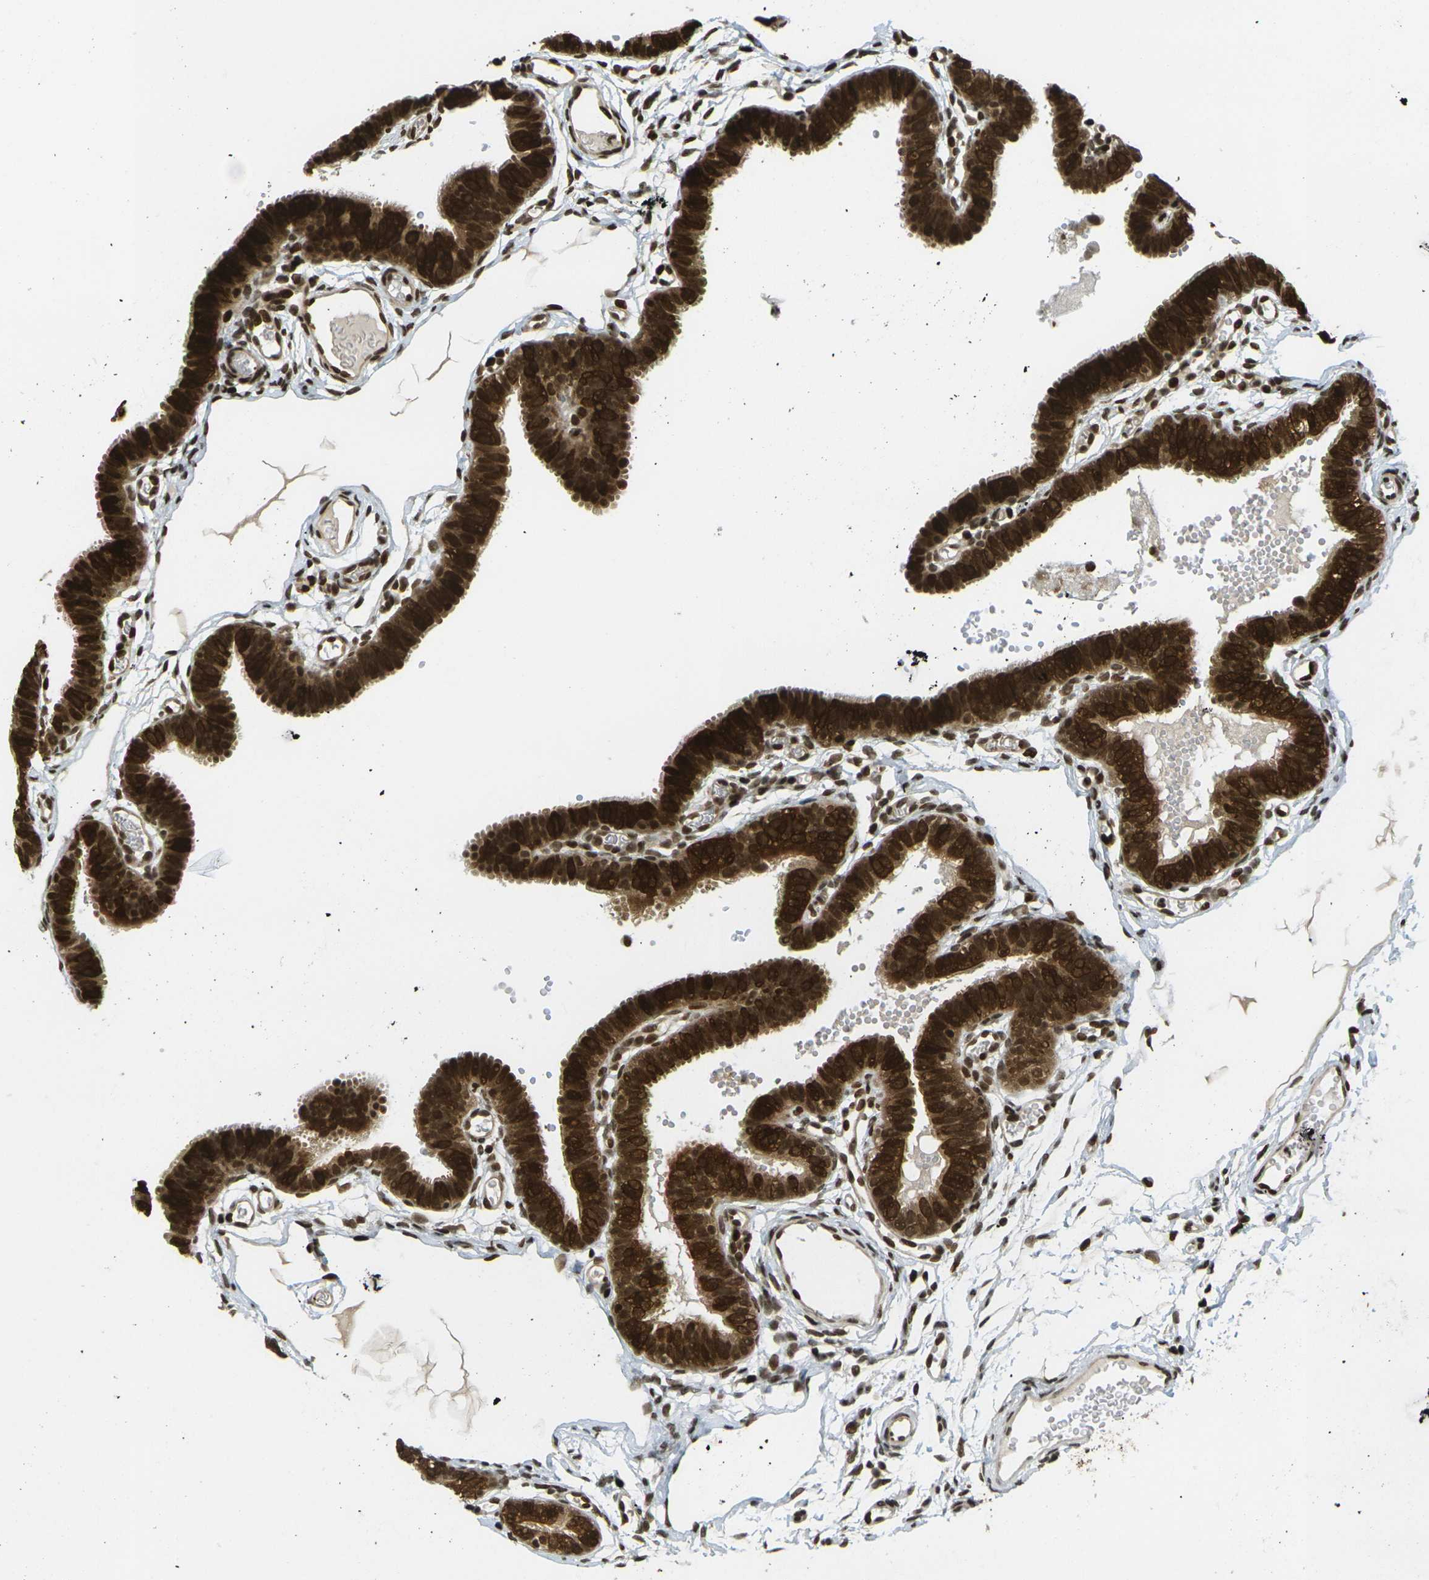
{"staining": {"intensity": "strong", "quantity": ">75%", "location": "cytoplasmic/membranous,nuclear"}, "tissue": "fallopian tube", "cell_type": "Glandular cells", "image_type": "normal", "snomed": [{"axis": "morphology", "description": "Normal tissue, NOS"}, {"axis": "topography", "description": "Fallopian tube"}, {"axis": "topography", "description": "Placenta"}], "caption": "Glandular cells demonstrate high levels of strong cytoplasmic/membranous,nuclear expression in about >75% of cells in normal fallopian tube.", "gene": "RUVBL2", "patient": {"sex": "female", "age": 34}}